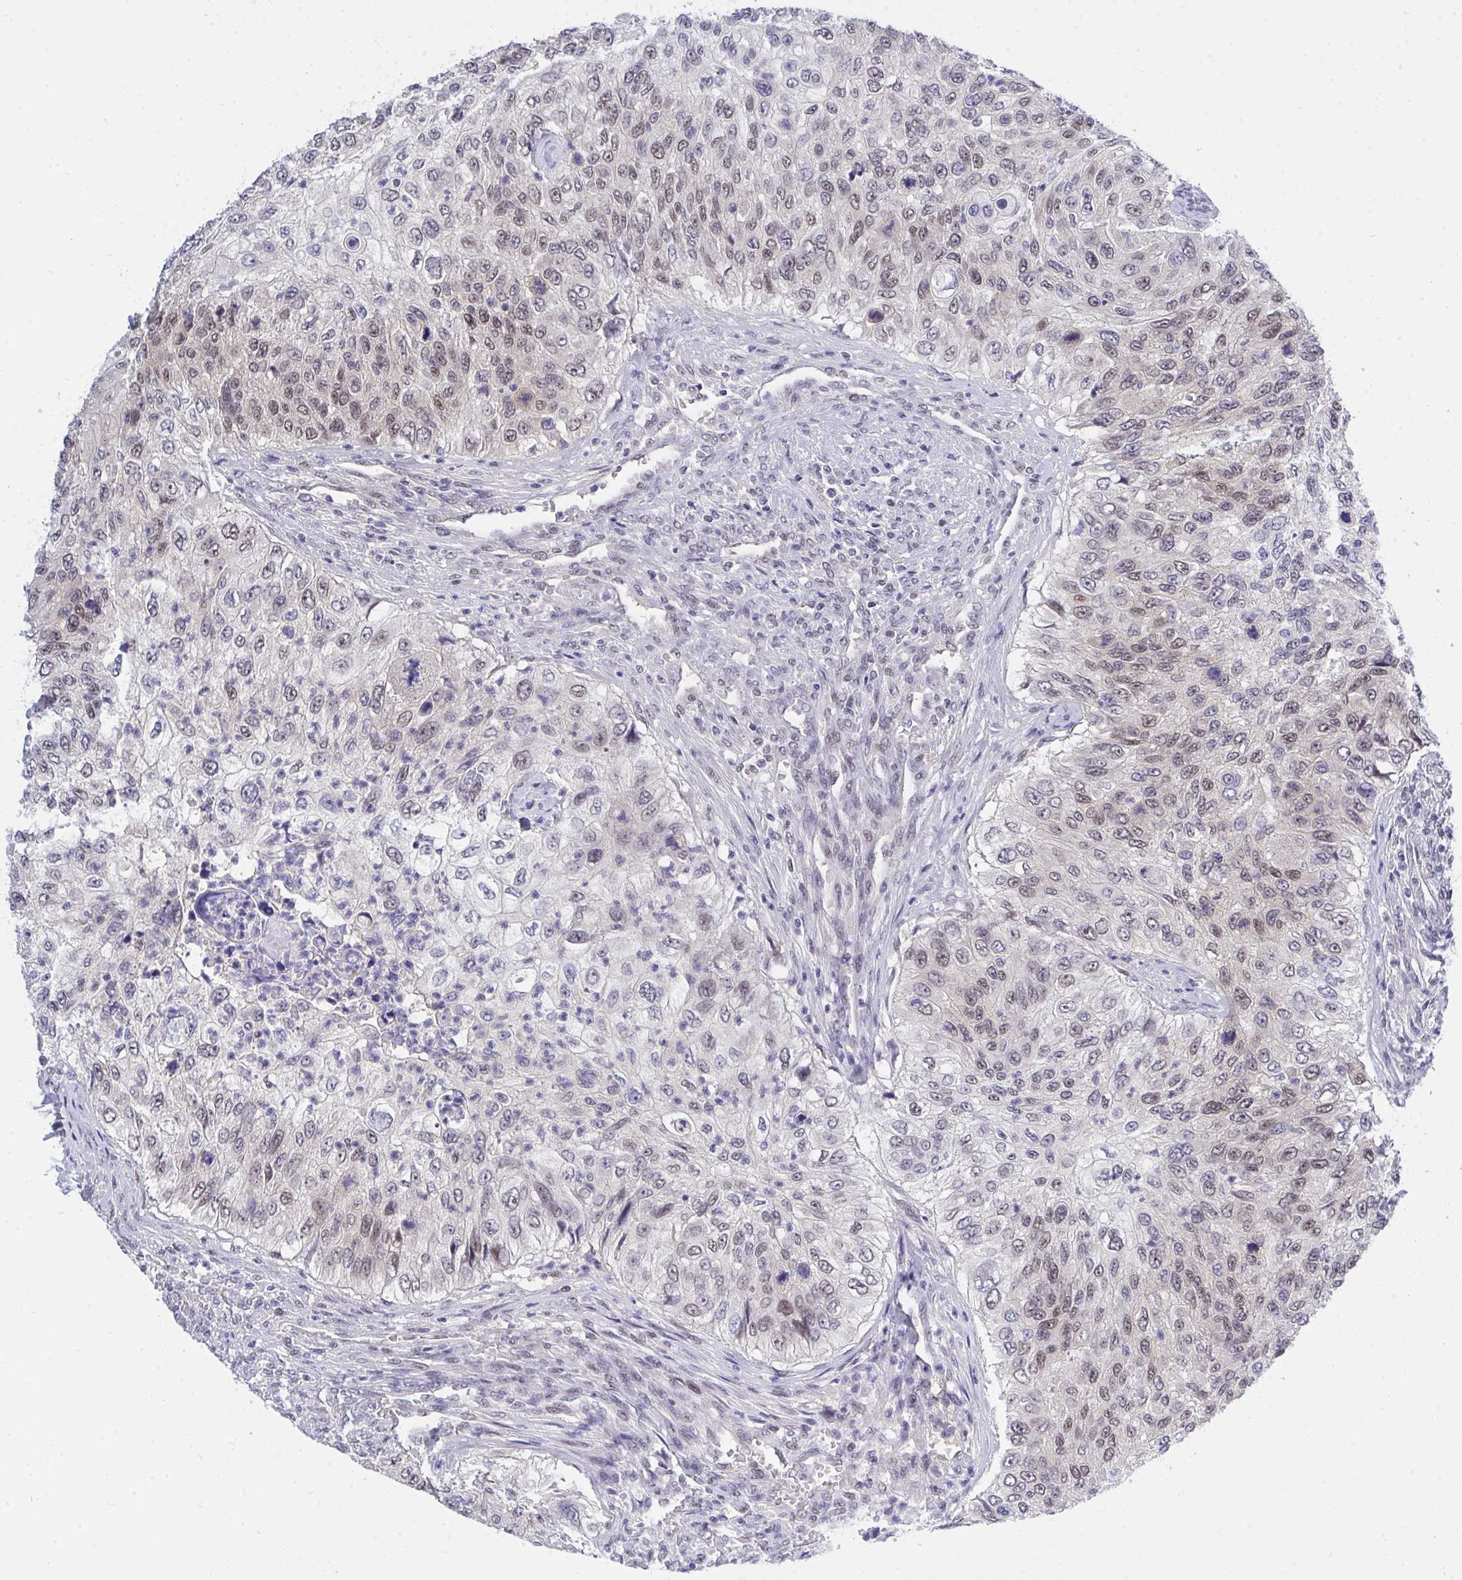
{"staining": {"intensity": "weak", "quantity": "25%-75%", "location": "nuclear"}, "tissue": "urothelial cancer", "cell_type": "Tumor cells", "image_type": "cancer", "snomed": [{"axis": "morphology", "description": "Urothelial carcinoma, High grade"}, {"axis": "topography", "description": "Urinary bladder"}], "caption": "Urothelial cancer was stained to show a protein in brown. There is low levels of weak nuclear positivity in about 25%-75% of tumor cells.", "gene": "THOP1", "patient": {"sex": "female", "age": 60}}